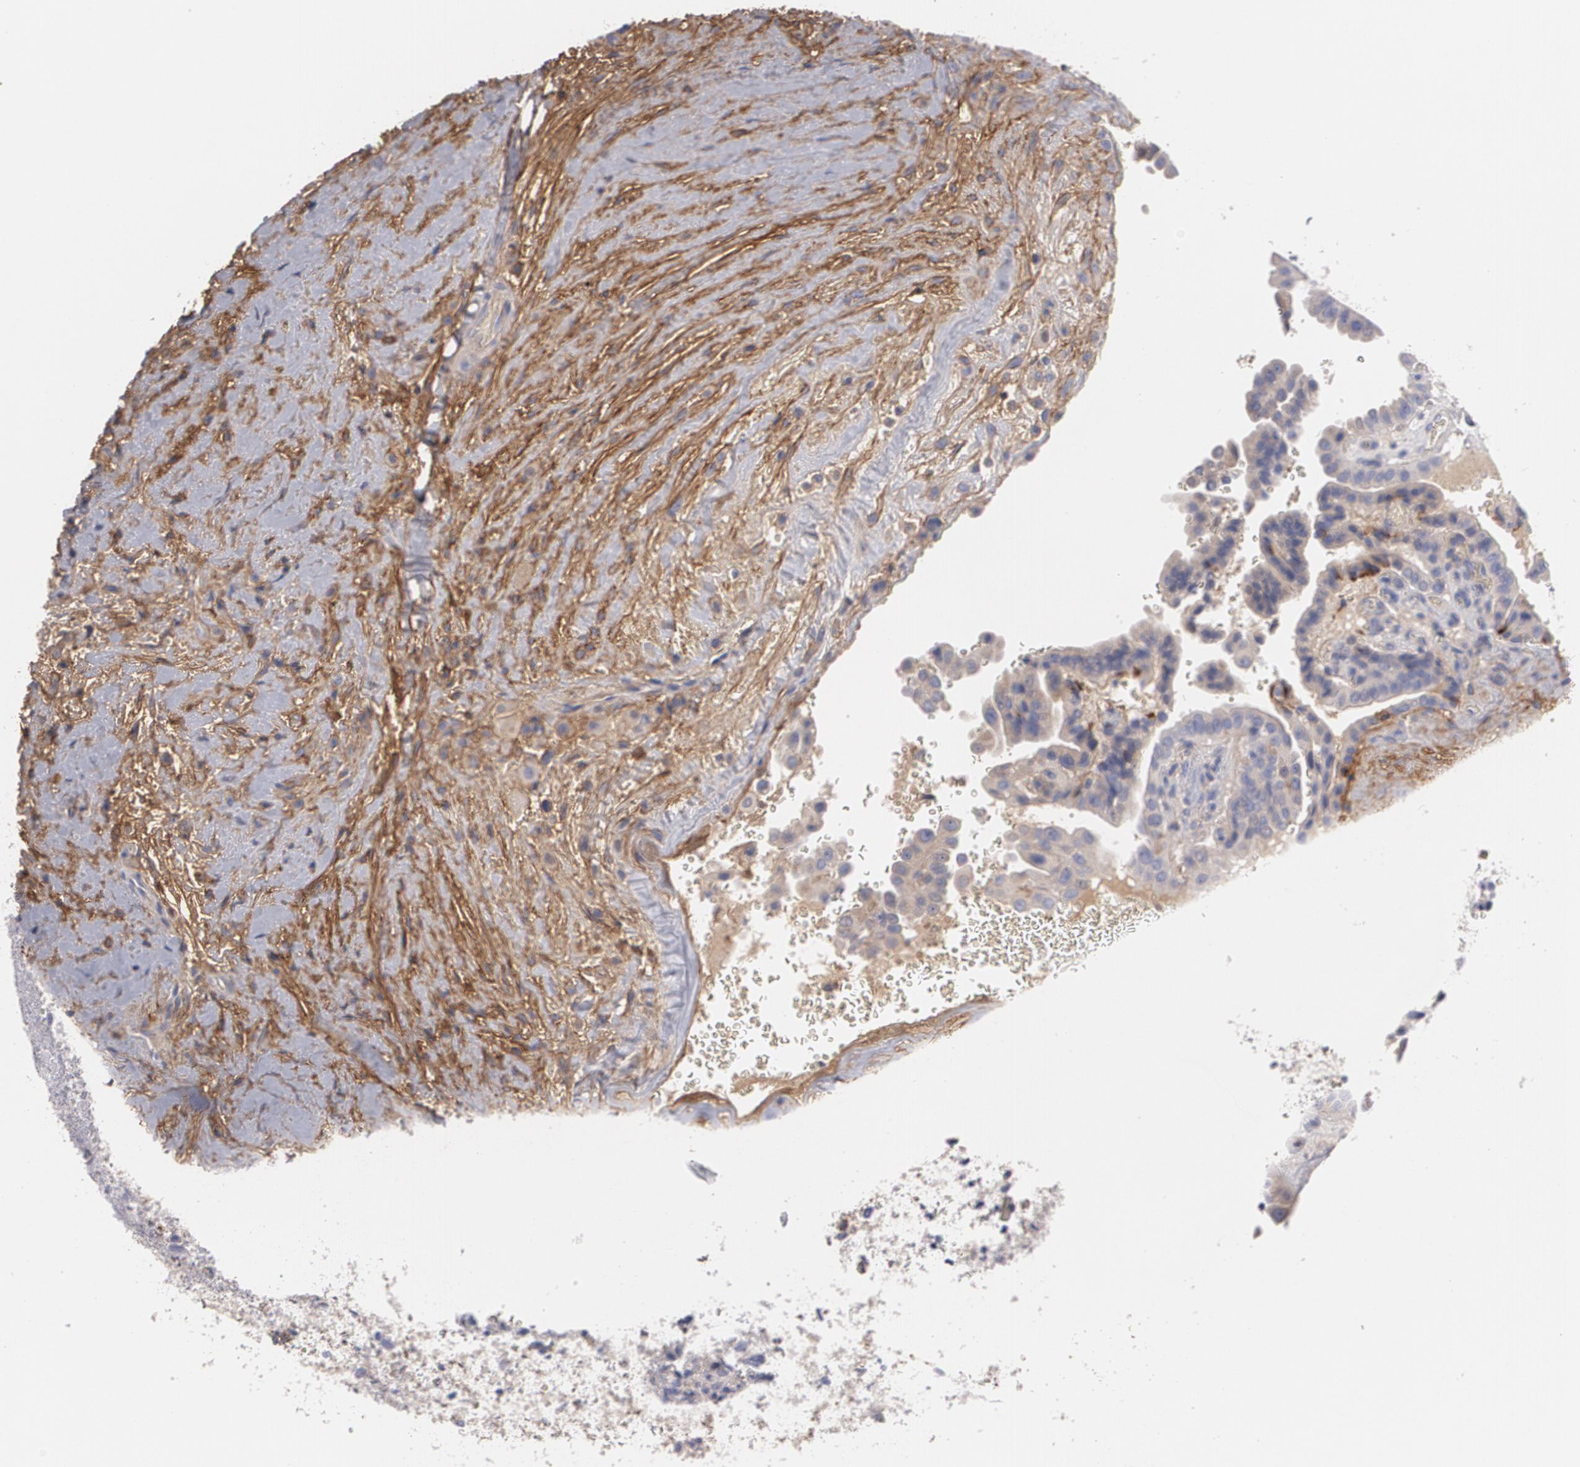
{"staining": {"intensity": "negative", "quantity": "none", "location": "none"}, "tissue": "thyroid cancer", "cell_type": "Tumor cells", "image_type": "cancer", "snomed": [{"axis": "morphology", "description": "Papillary adenocarcinoma, NOS"}, {"axis": "topography", "description": "Thyroid gland"}], "caption": "Human papillary adenocarcinoma (thyroid) stained for a protein using IHC shows no staining in tumor cells.", "gene": "FBLN1", "patient": {"sex": "male", "age": 87}}